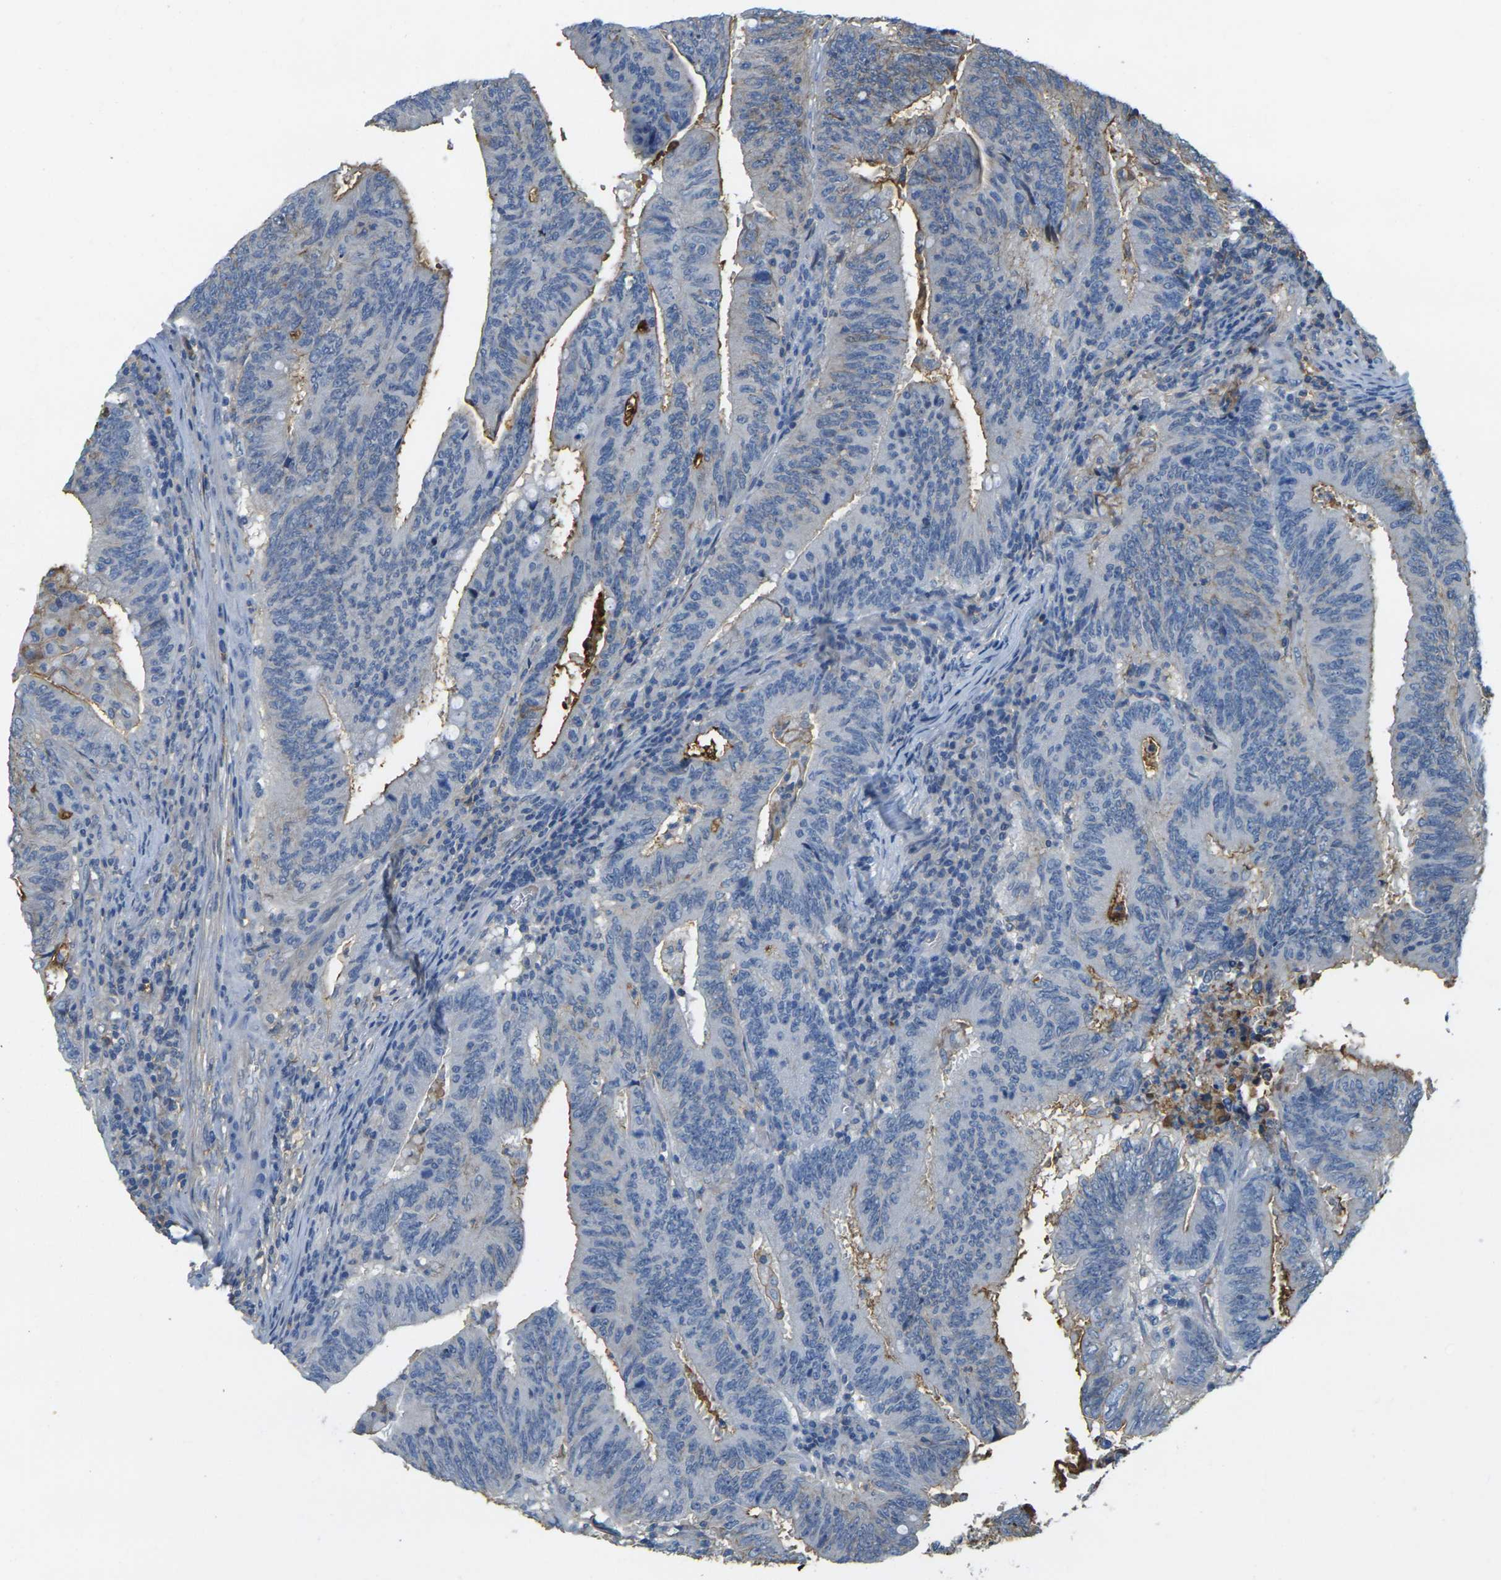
{"staining": {"intensity": "negative", "quantity": "none", "location": "none"}, "tissue": "colorectal cancer", "cell_type": "Tumor cells", "image_type": "cancer", "snomed": [{"axis": "morphology", "description": "Adenocarcinoma, NOS"}, {"axis": "topography", "description": "Colon"}], "caption": "The micrograph reveals no staining of tumor cells in colorectal adenocarcinoma.", "gene": "PLCD1", "patient": {"sex": "male", "age": 45}}